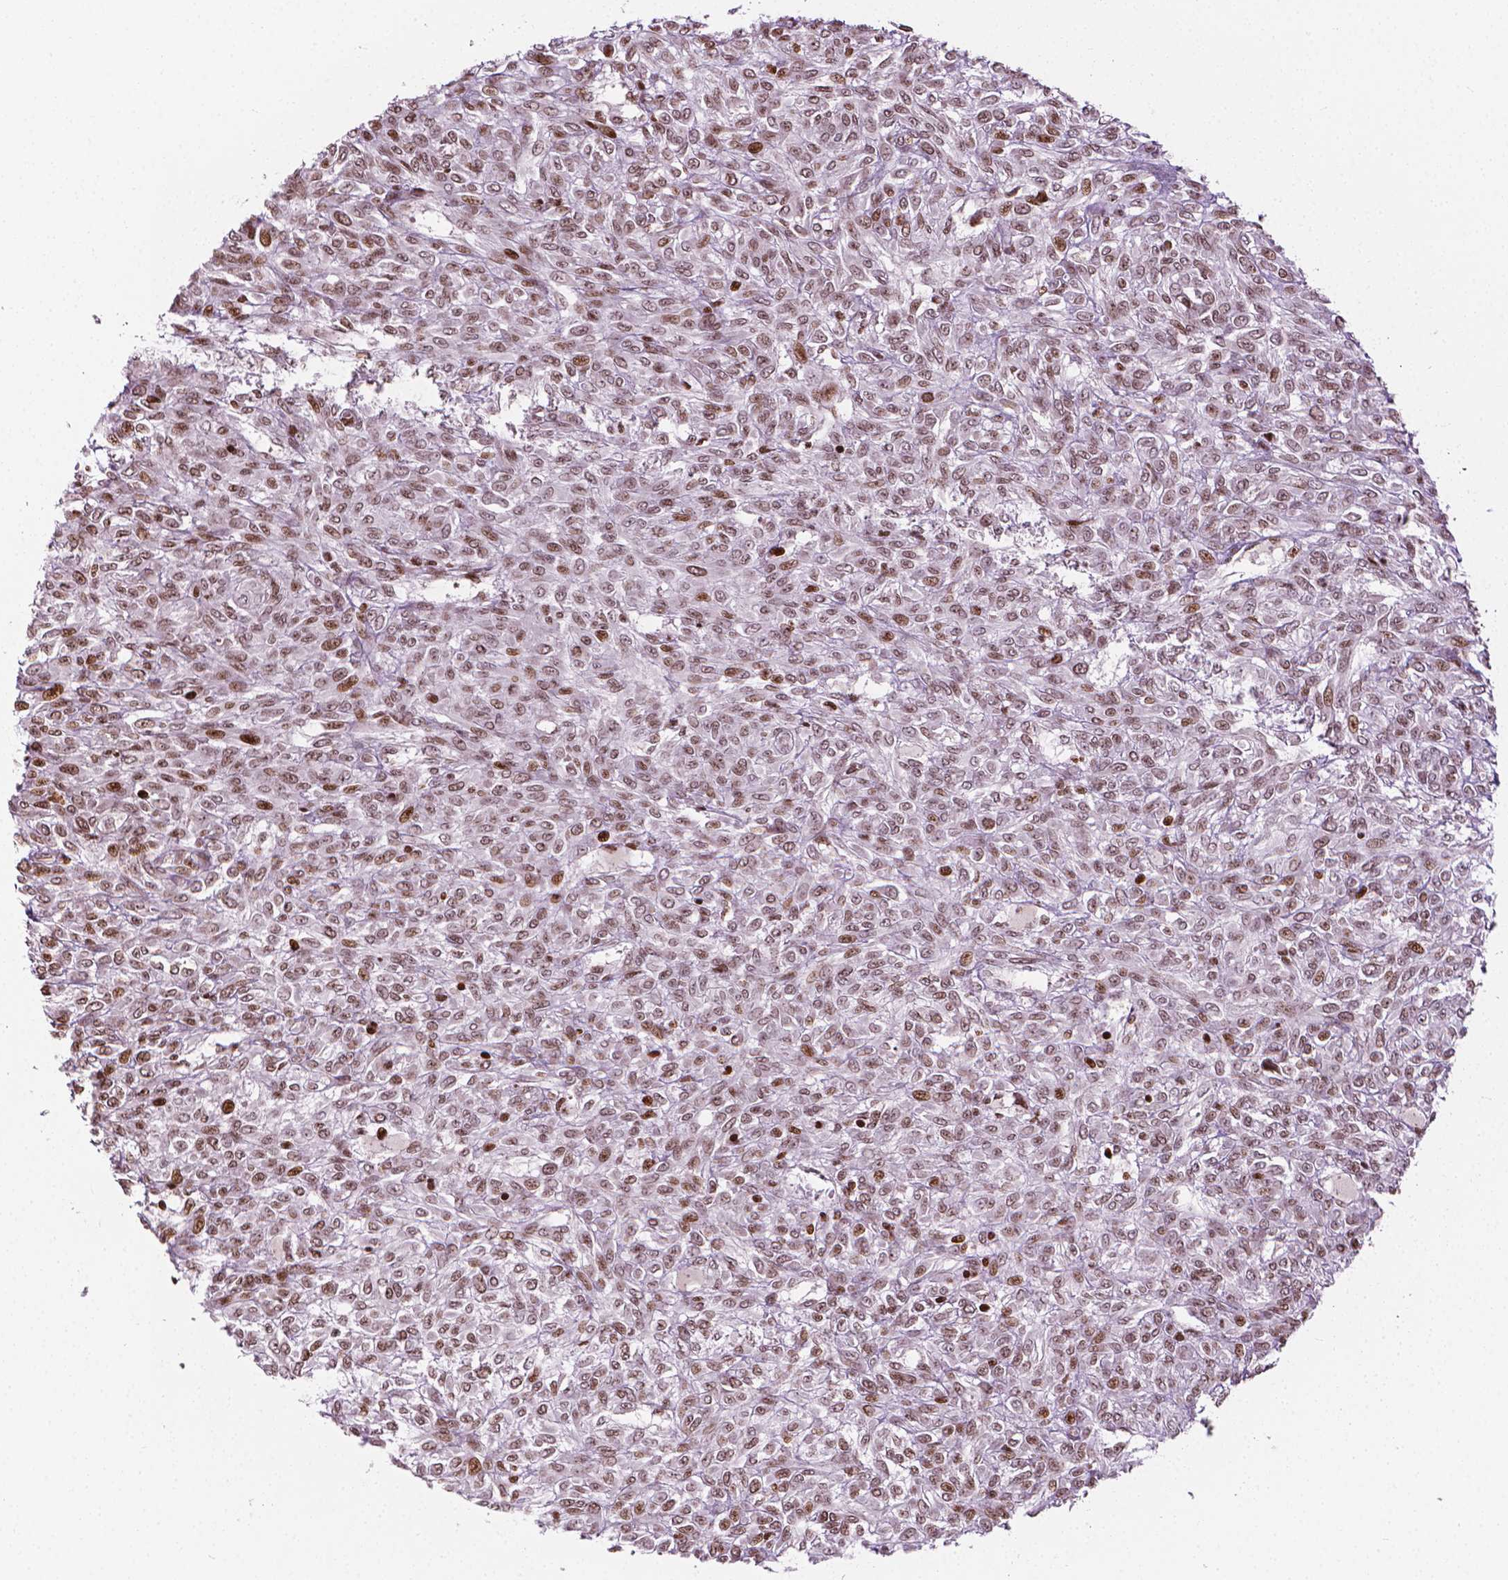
{"staining": {"intensity": "moderate", "quantity": ">75%", "location": "nuclear"}, "tissue": "renal cancer", "cell_type": "Tumor cells", "image_type": "cancer", "snomed": [{"axis": "morphology", "description": "Adenocarcinoma, NOS"}, {"axis": "topography", "description": "Kidney"}], "caption": "Tumor cells show moderate nuclear positivity in about >75% of cells in renal cancer.", "gene": "PIP4K2A", "patient": {"sex": "male", "age": 58}}